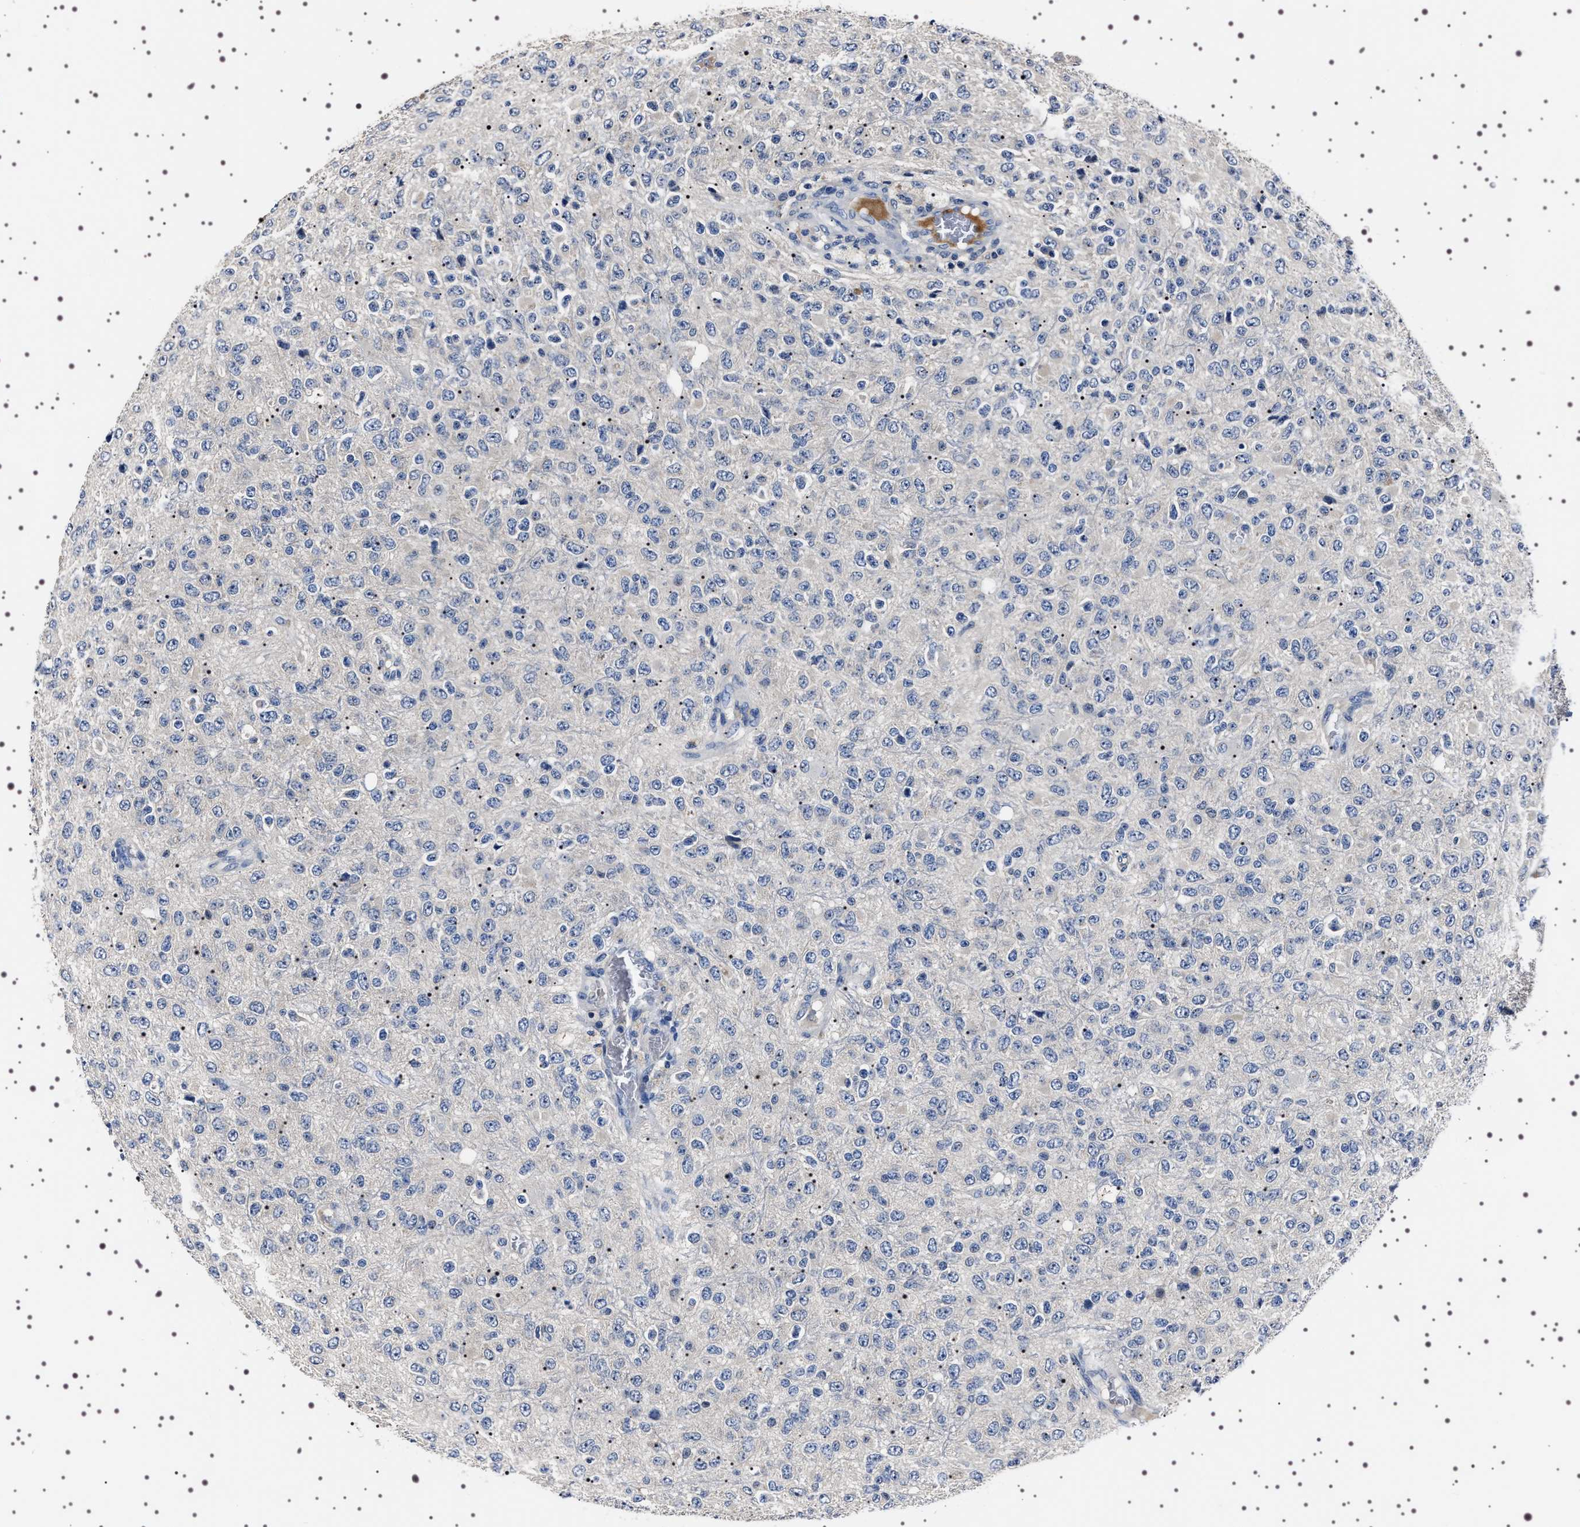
{"staining": {"intensity": "negative", "quantity": "none", "location": "none"}, "tissue": "glioma", "cell_type": "Tumor cells", "image_type": "cancer", "snomed": [{"axis": "morphology", "description": "Glioma, malignant, High grade"}, {"axis": "topography", "description": "pancreas cauda"}], "caption": "The micrograph exhibits no staining of tumor cells in glioma.", "gene": "TARBP1", "patient": {"sex": "male", "age": 60}}